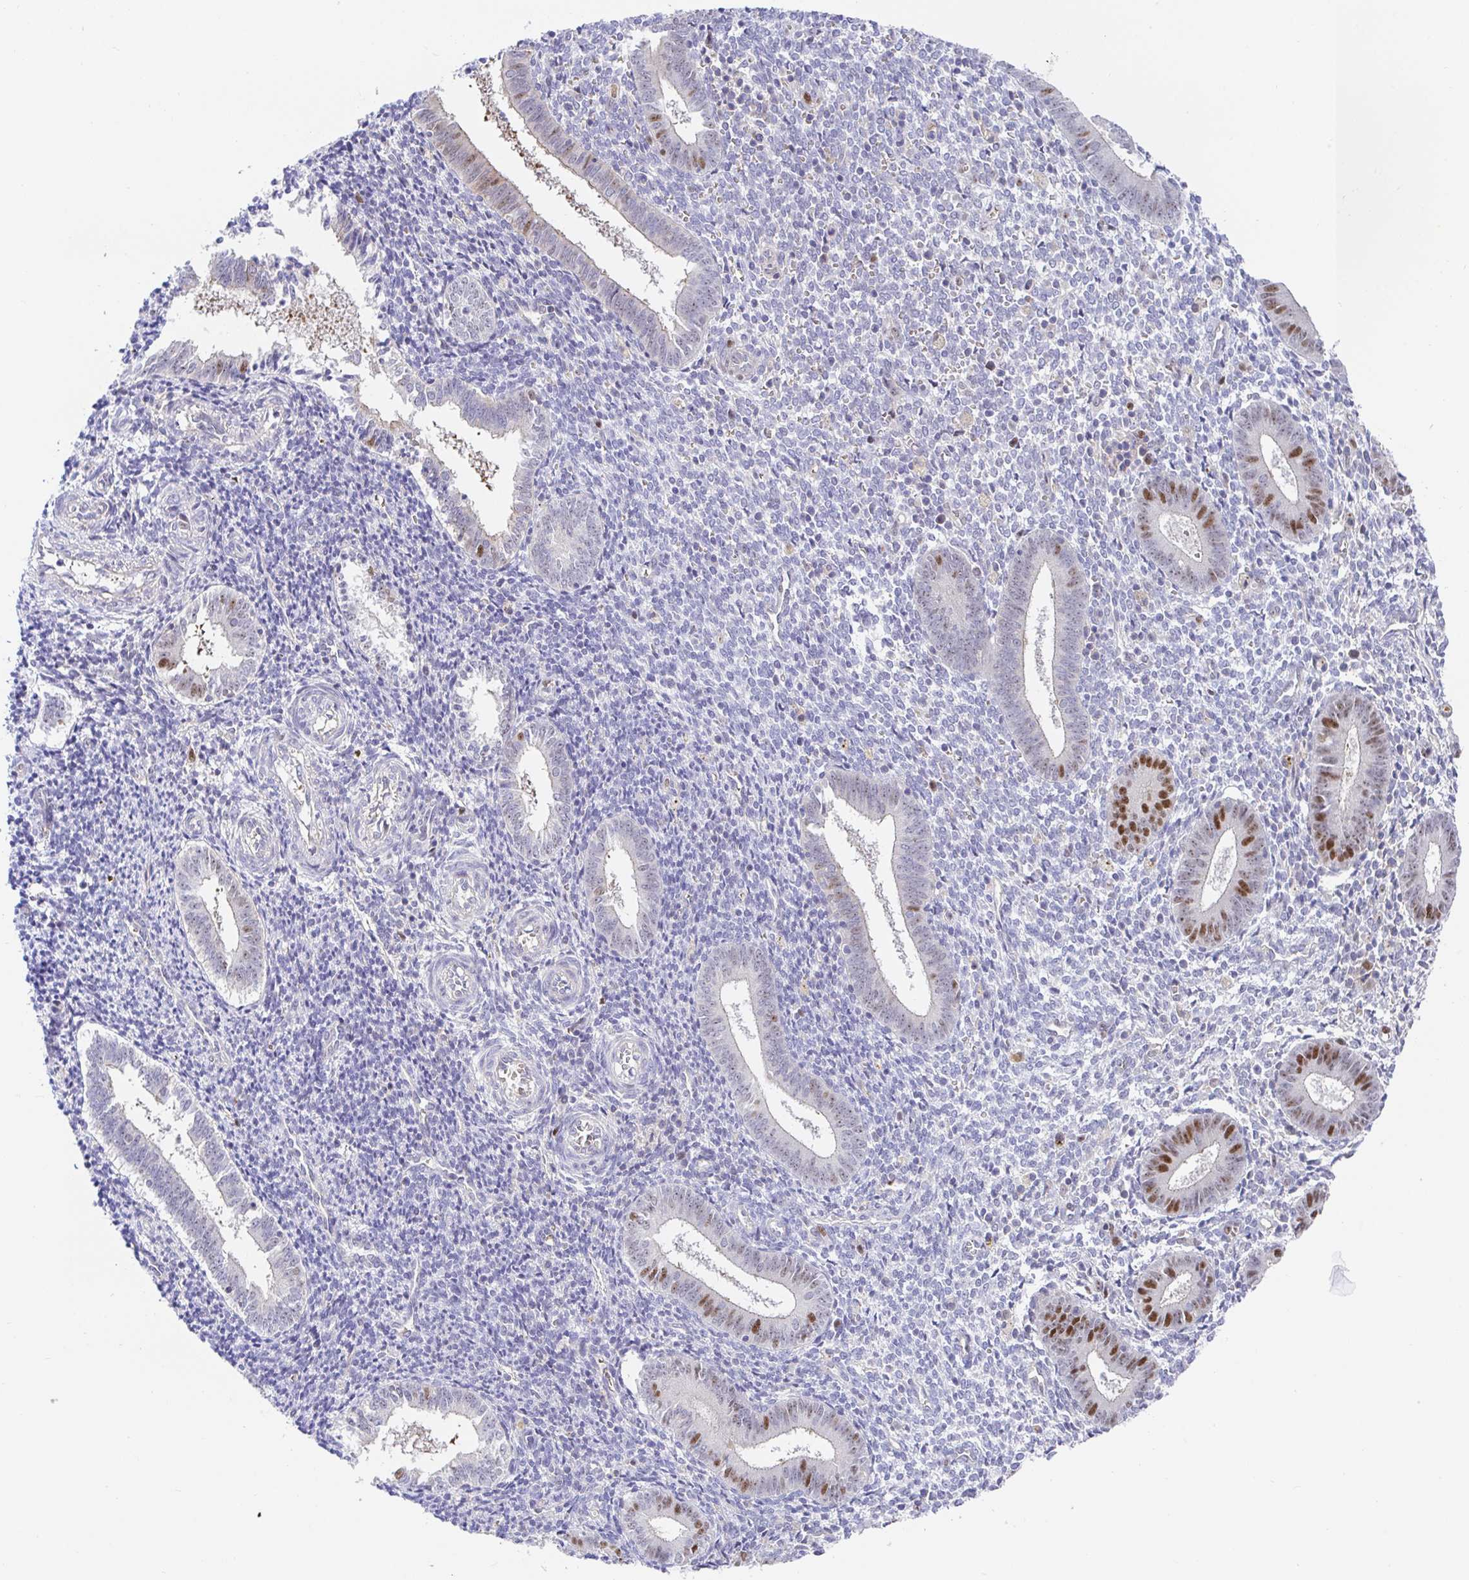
{"staining": {"intensity": "negative", "quantity": "none", "location": "none"}, "tissue": "endometrium", "cell_type": "Cells in endometrial stroma", "image_type": "normal", "snomed": [{"axis": "morphology", "description": "Normal tissue, NOS"}, {"axis": "topography", "description": "Endometrium"}], "caption": "DAB immunohistochemical staining of normal endometrium demonstrates no significant expression in cells in endometrial stroma.", "gene": "TIMELESS", "patient": {"sex": "female", "age": 25}}